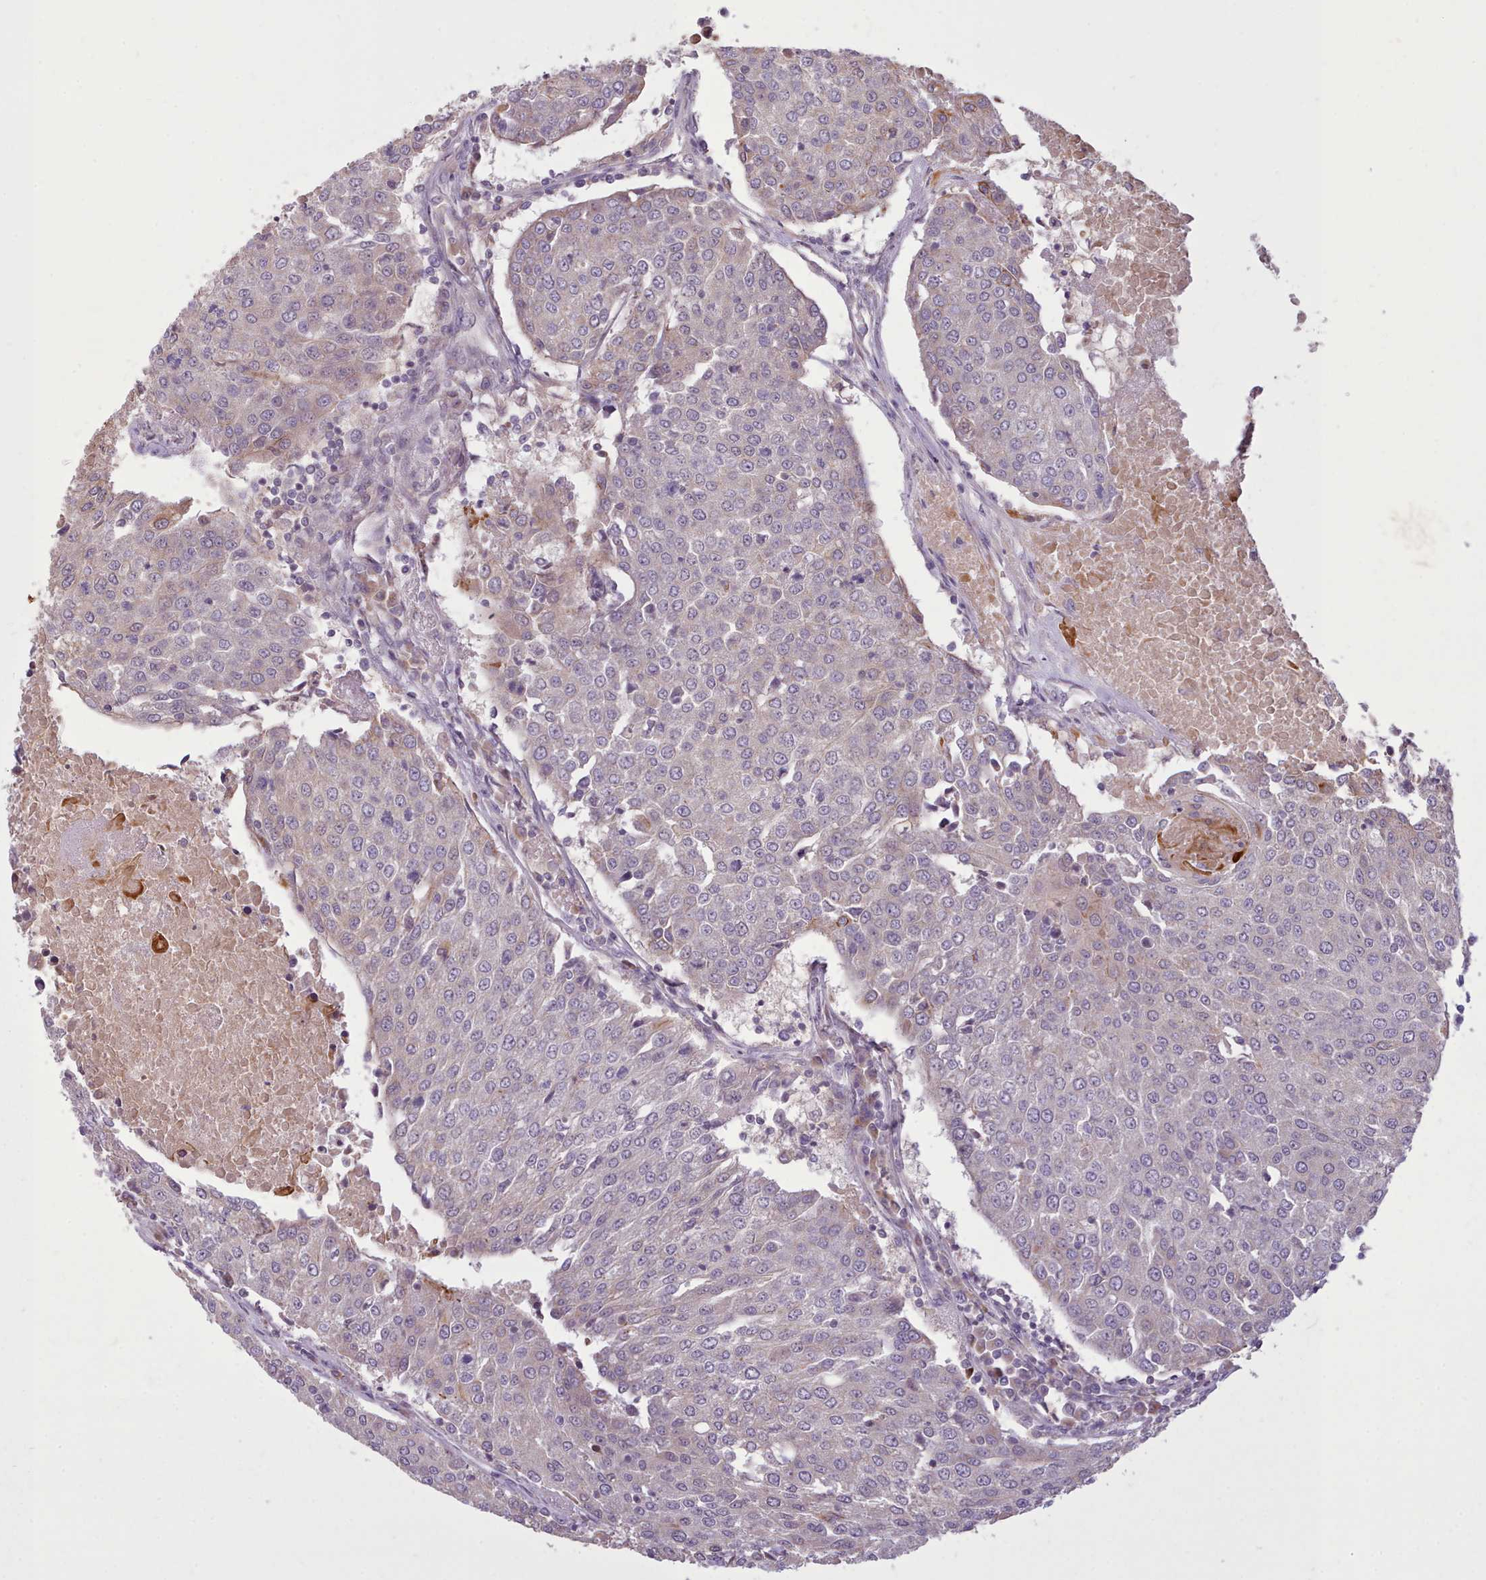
{"staining": {"intensity": "negative", "quantity": "none", "location": "none"}, "tissue": "urothelial cancer", "cell_type": "Tumor cells", "image_type": "cancer", "snomed": [{"axis": "morphology", "description": "Urothelial carcinoma, High grade"}, {"axis": "topography", "description": "Urinary bladder"}], "caption": "Tumor cells show no significant staining in urothelial cancer. (Immunohistochemistry, brightfield microscopy, high magnification).", "gene": "NMRK1", "patient": {"sex": "female", "age": 85}}